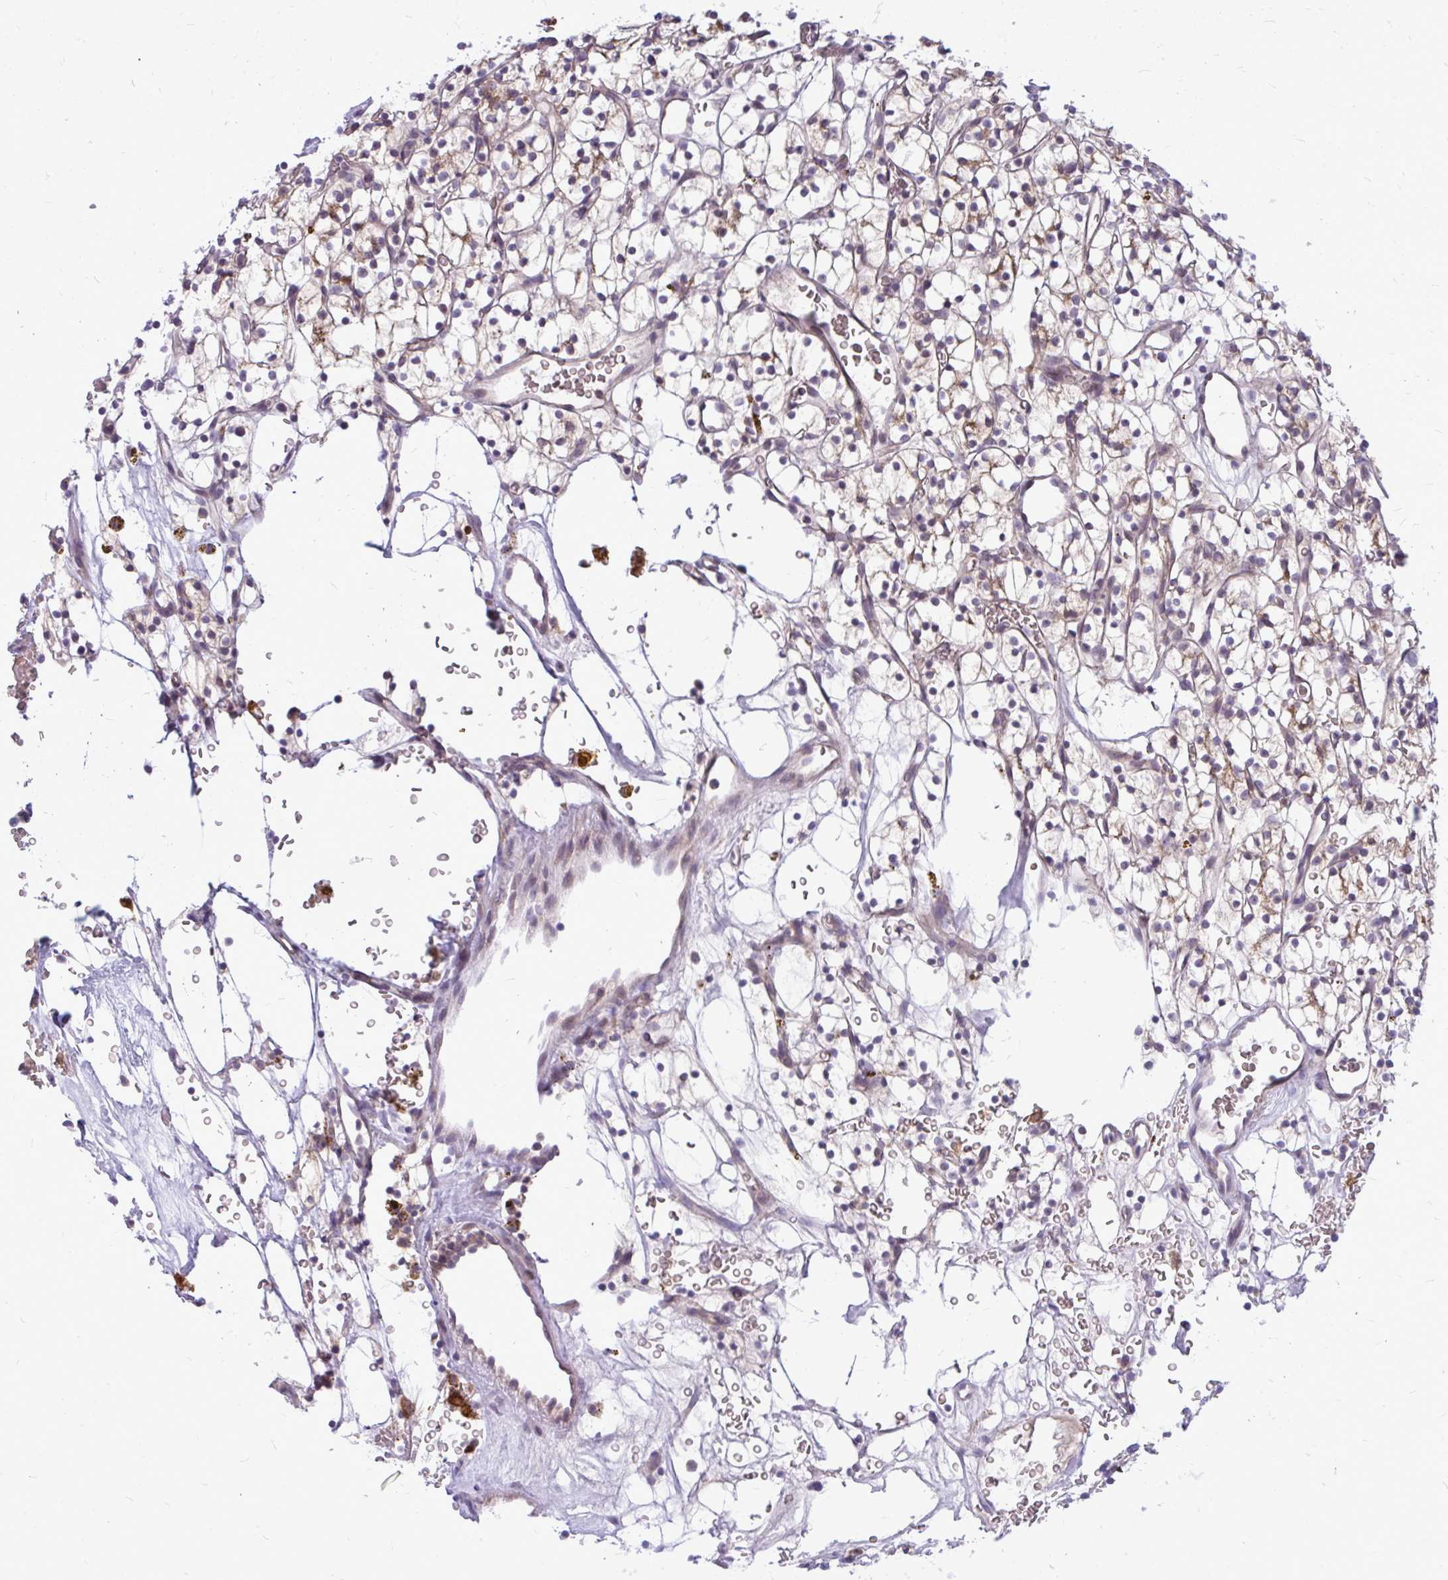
{"staining": {"intensity": "negative", "quantity": "none", "location": "none"}, "tissue": "renal cancer", "cell_type": "Tumor cells", "image_type": "cancer", "snomed": [{"axis": "morphology", "description": "Adenocarcinoma, NOS"}, {"axis": "topography", "description": "Kidney"}], "caption": "This is an immunohistochemistry histopathology image of renal cancer. There is no expression in tumor cells.", "gene": "ZSCAN25", "patient": {"sex": "female", "age": 64}}